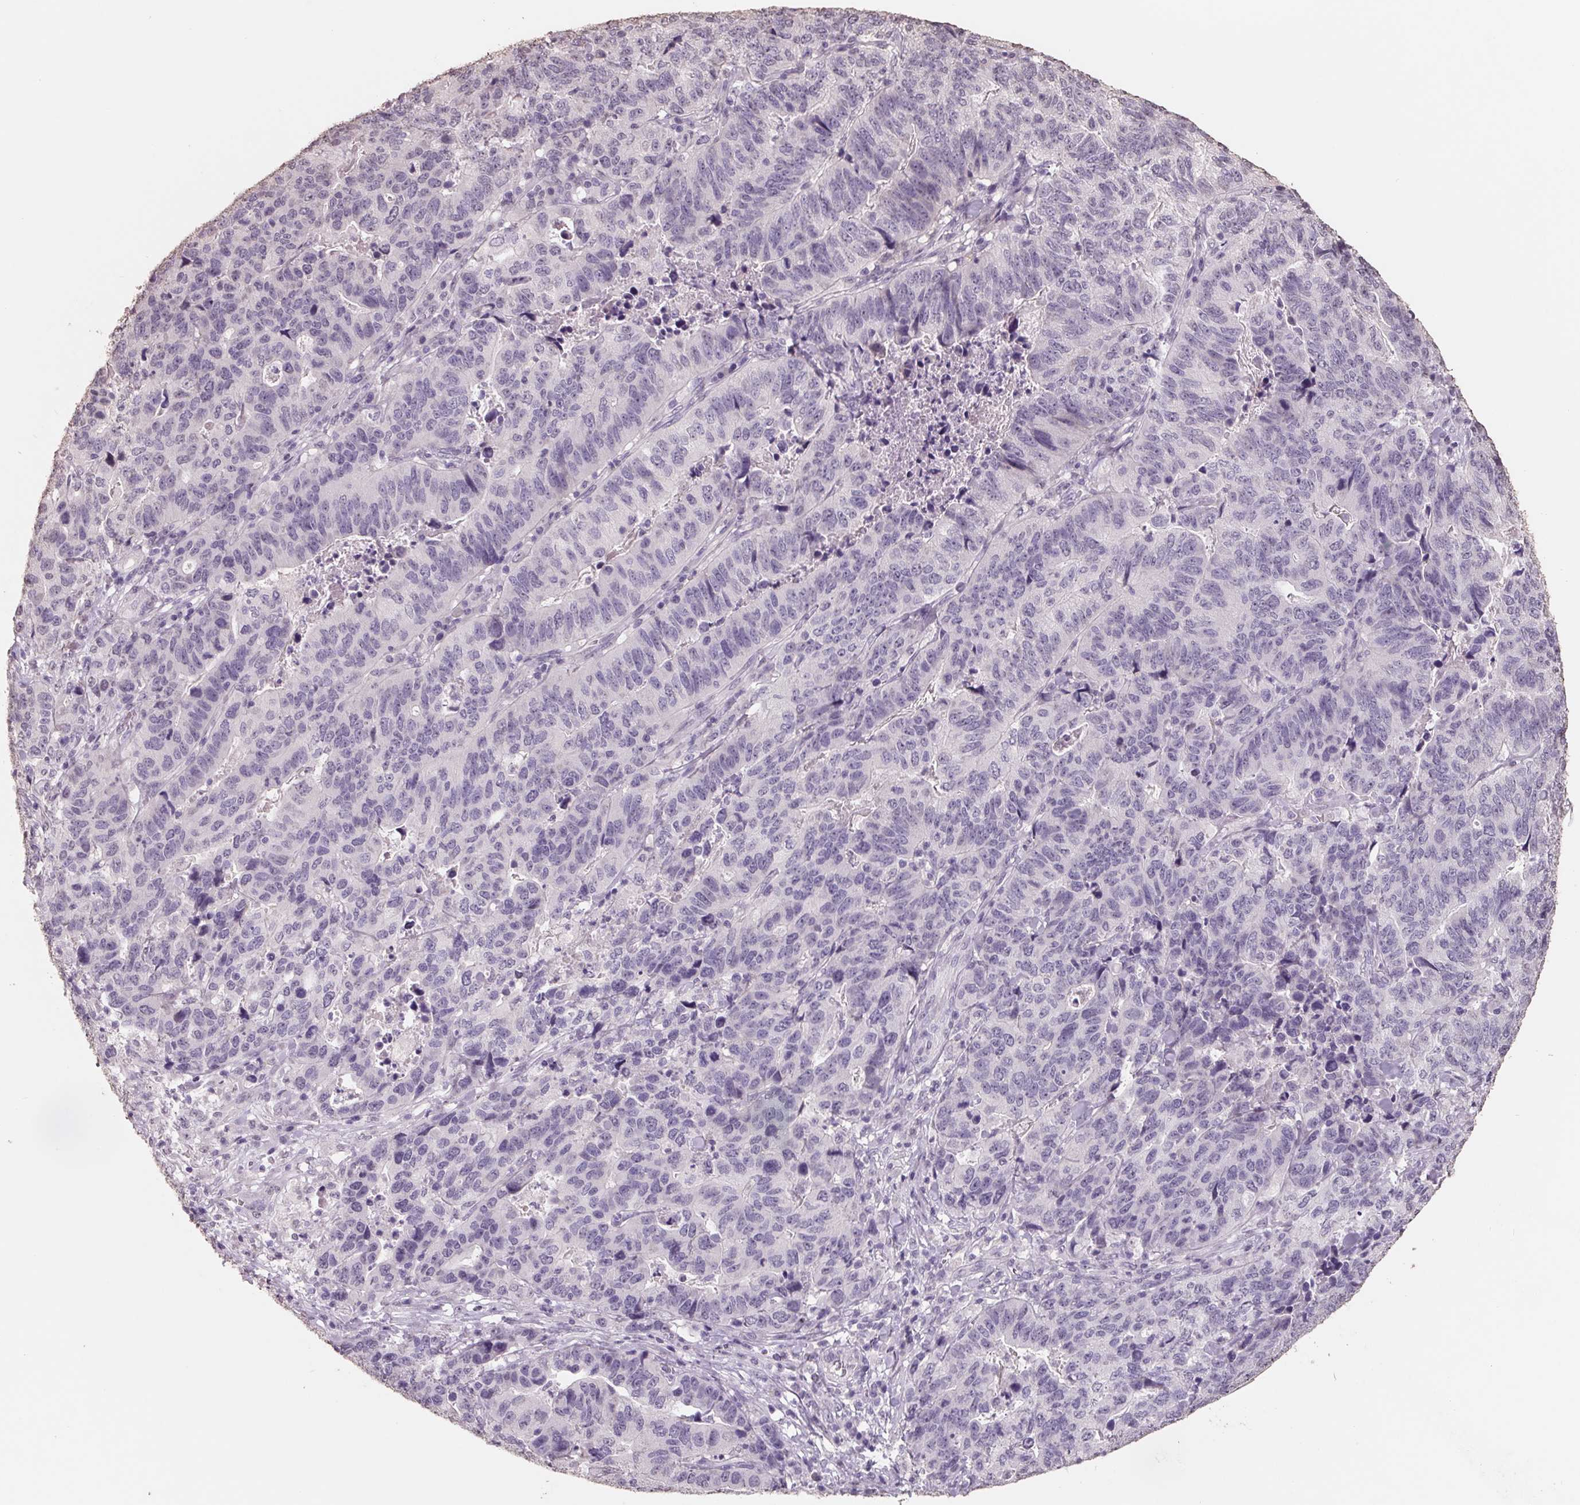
{"staining": {"intensity": "negative", "quantity": "none", "location": "none"}, "tissue": "stomach cancer", "cell_type": "Tumor cells", "image_type": "cancer", "snomed": [{"axis": "morphology", "description": "Adenocarcinoma, NOS"}, {"axis": "topography", "description": "Stomach, upper"}], "caption": "An immunohistochemistry histopathology image of stomach cancer is shown. There is no staining in tumor cells of stomach cancer.", "gene": "FTCD", "patient": {"sex": "female", "age": 67}}